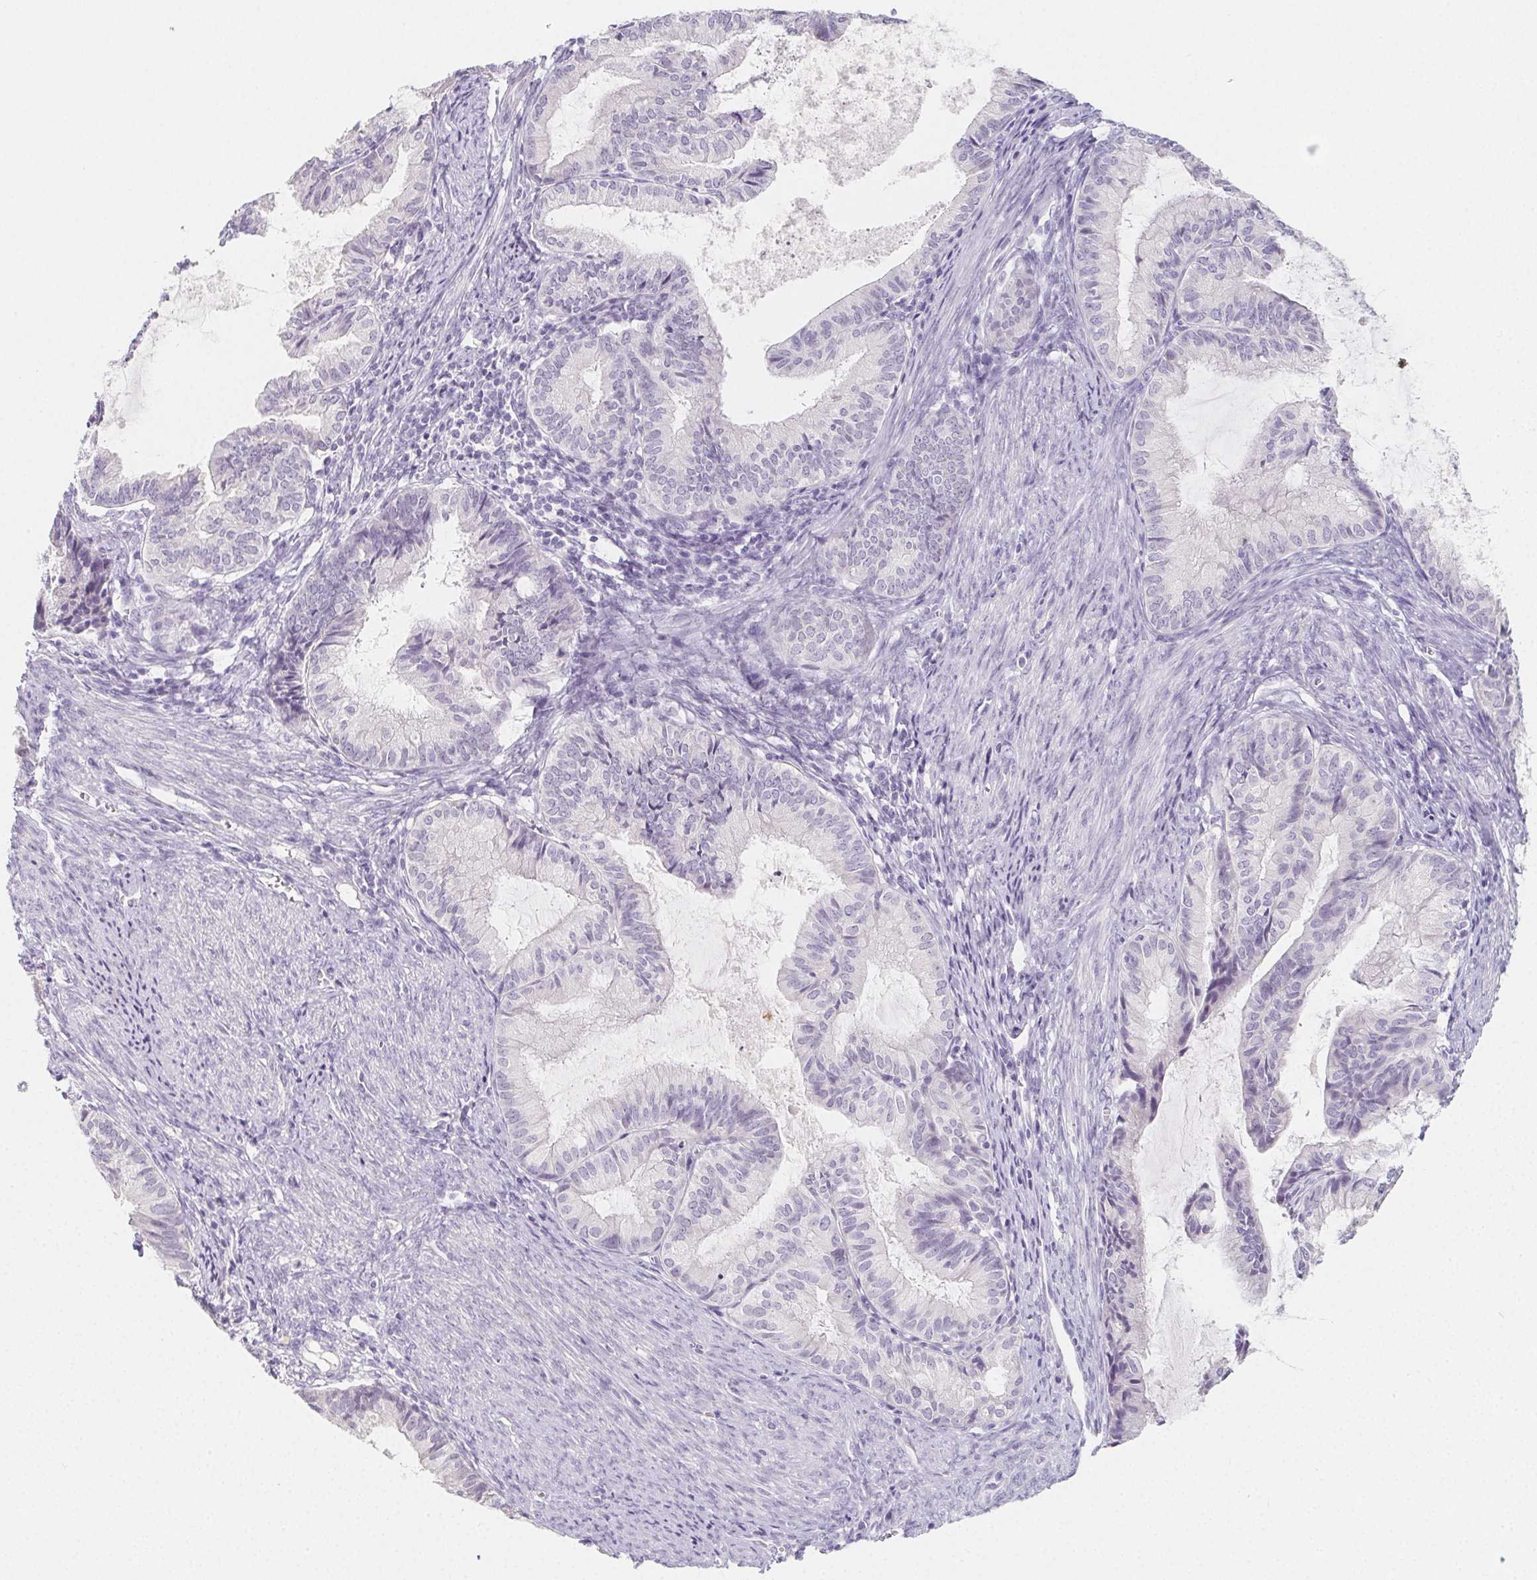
{"staining": {"intensity": "negative", "quantity": "none", "location": "none"}, "tissue": "endometrial cancer", "cell_type": "Tumor cells", "image_type": "cancer", "snomed": [{"axis": "morphology", "description": "Adenocarcinoma, NOS"}, {"axis": "topography", "description": "Endometrium"}], "caption": "Endometrial cancer (adenocarcinoma) stained for a protein using IHC reveals no staining tumor cells.", "gene": "GLIPR1L1", "patient": {"sex": "female", "age": 86}}